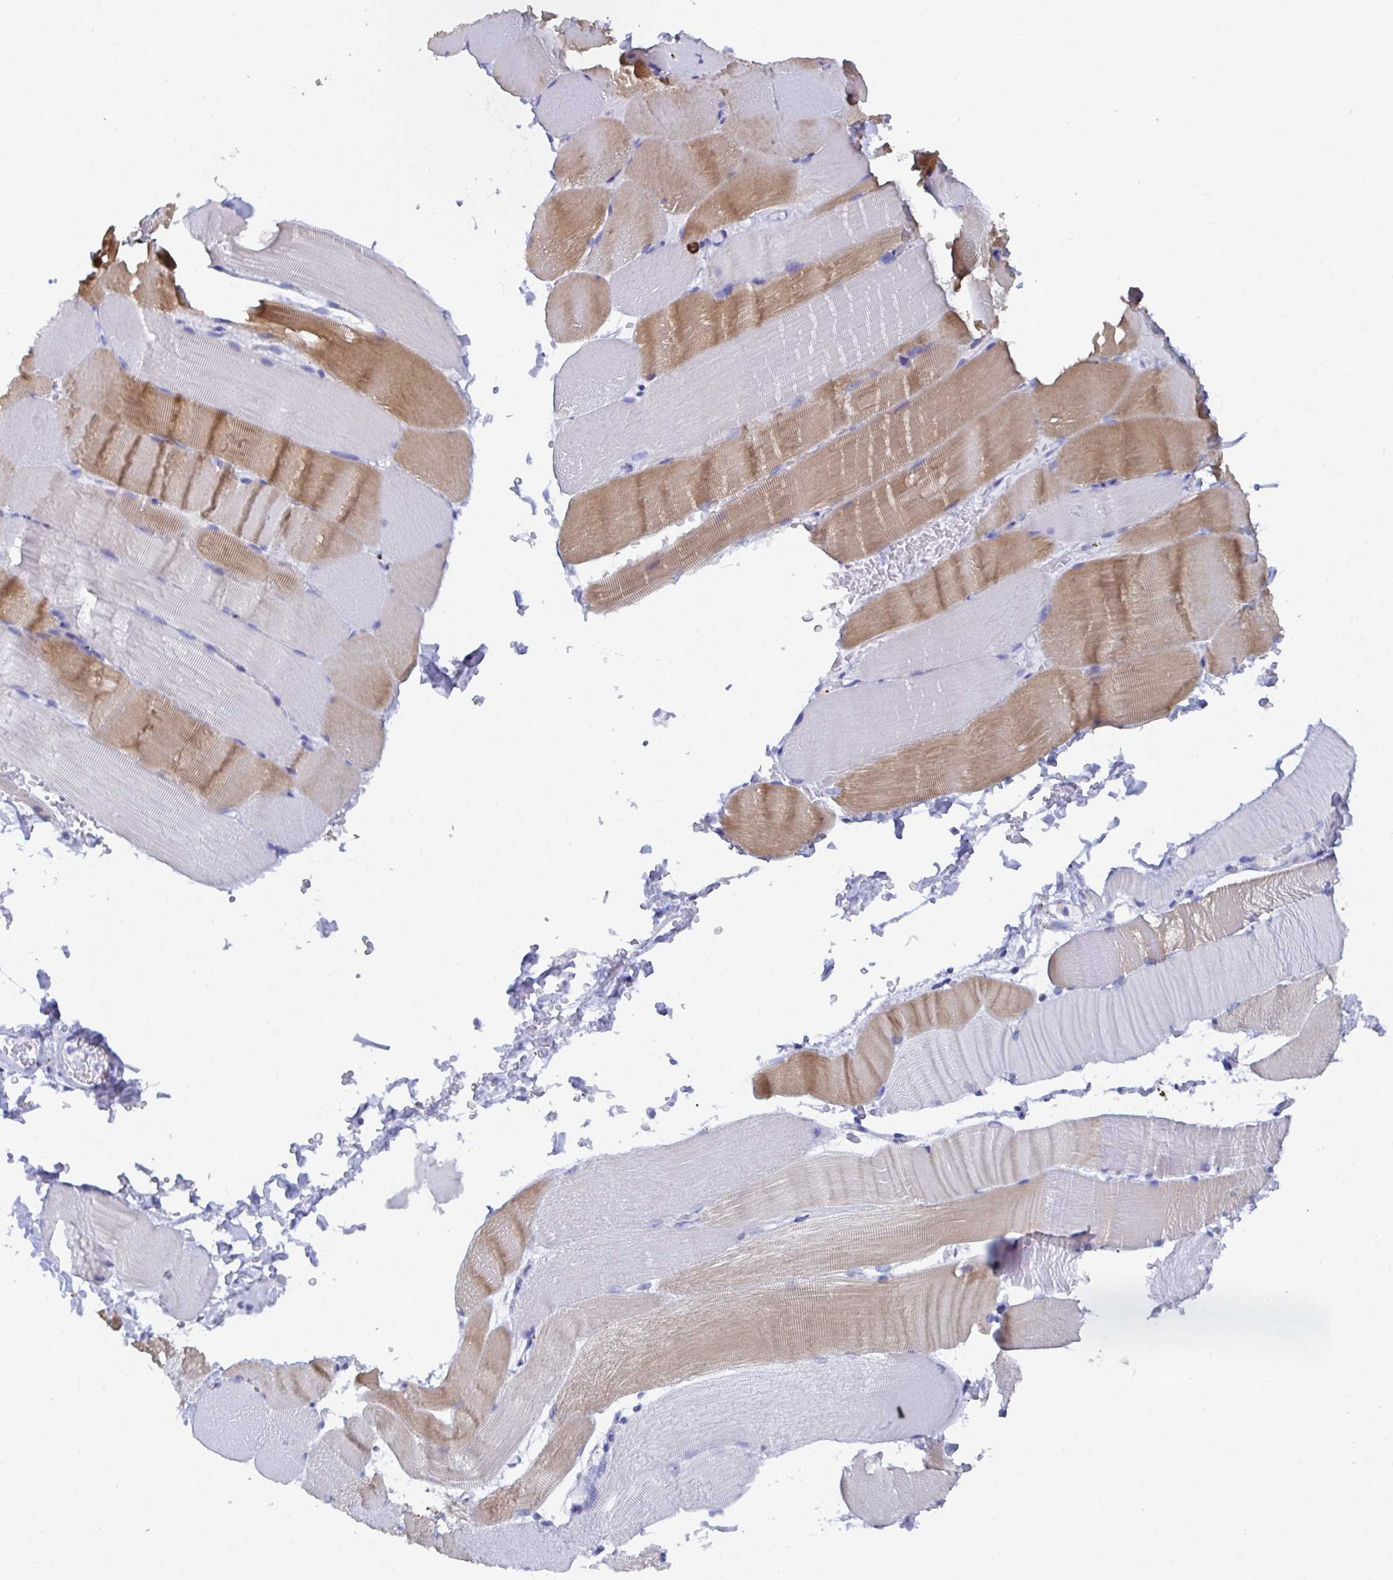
{"staining": {"intensity": "moderate", "quantity": "<25%", "location": "cytoplasmic/membranous"}, "tissue": "skeletal muscle", "cell_type": "Myocytes", "image_type": "normal", "snomed": [{"axis": "morphology", "description": "Normal tissue, NOS"}, {"axis": "topography", "description": "Skeletal muscle"}], "caption": "About <25% of myocytes in benign skeletal muscle demonstrate moderate cytoplasmic/membranous protein positivity as visualized by brown immunohistochemical staining.", "gene": "GRIA1", "patient": {"sex": "female", "age": 37}}